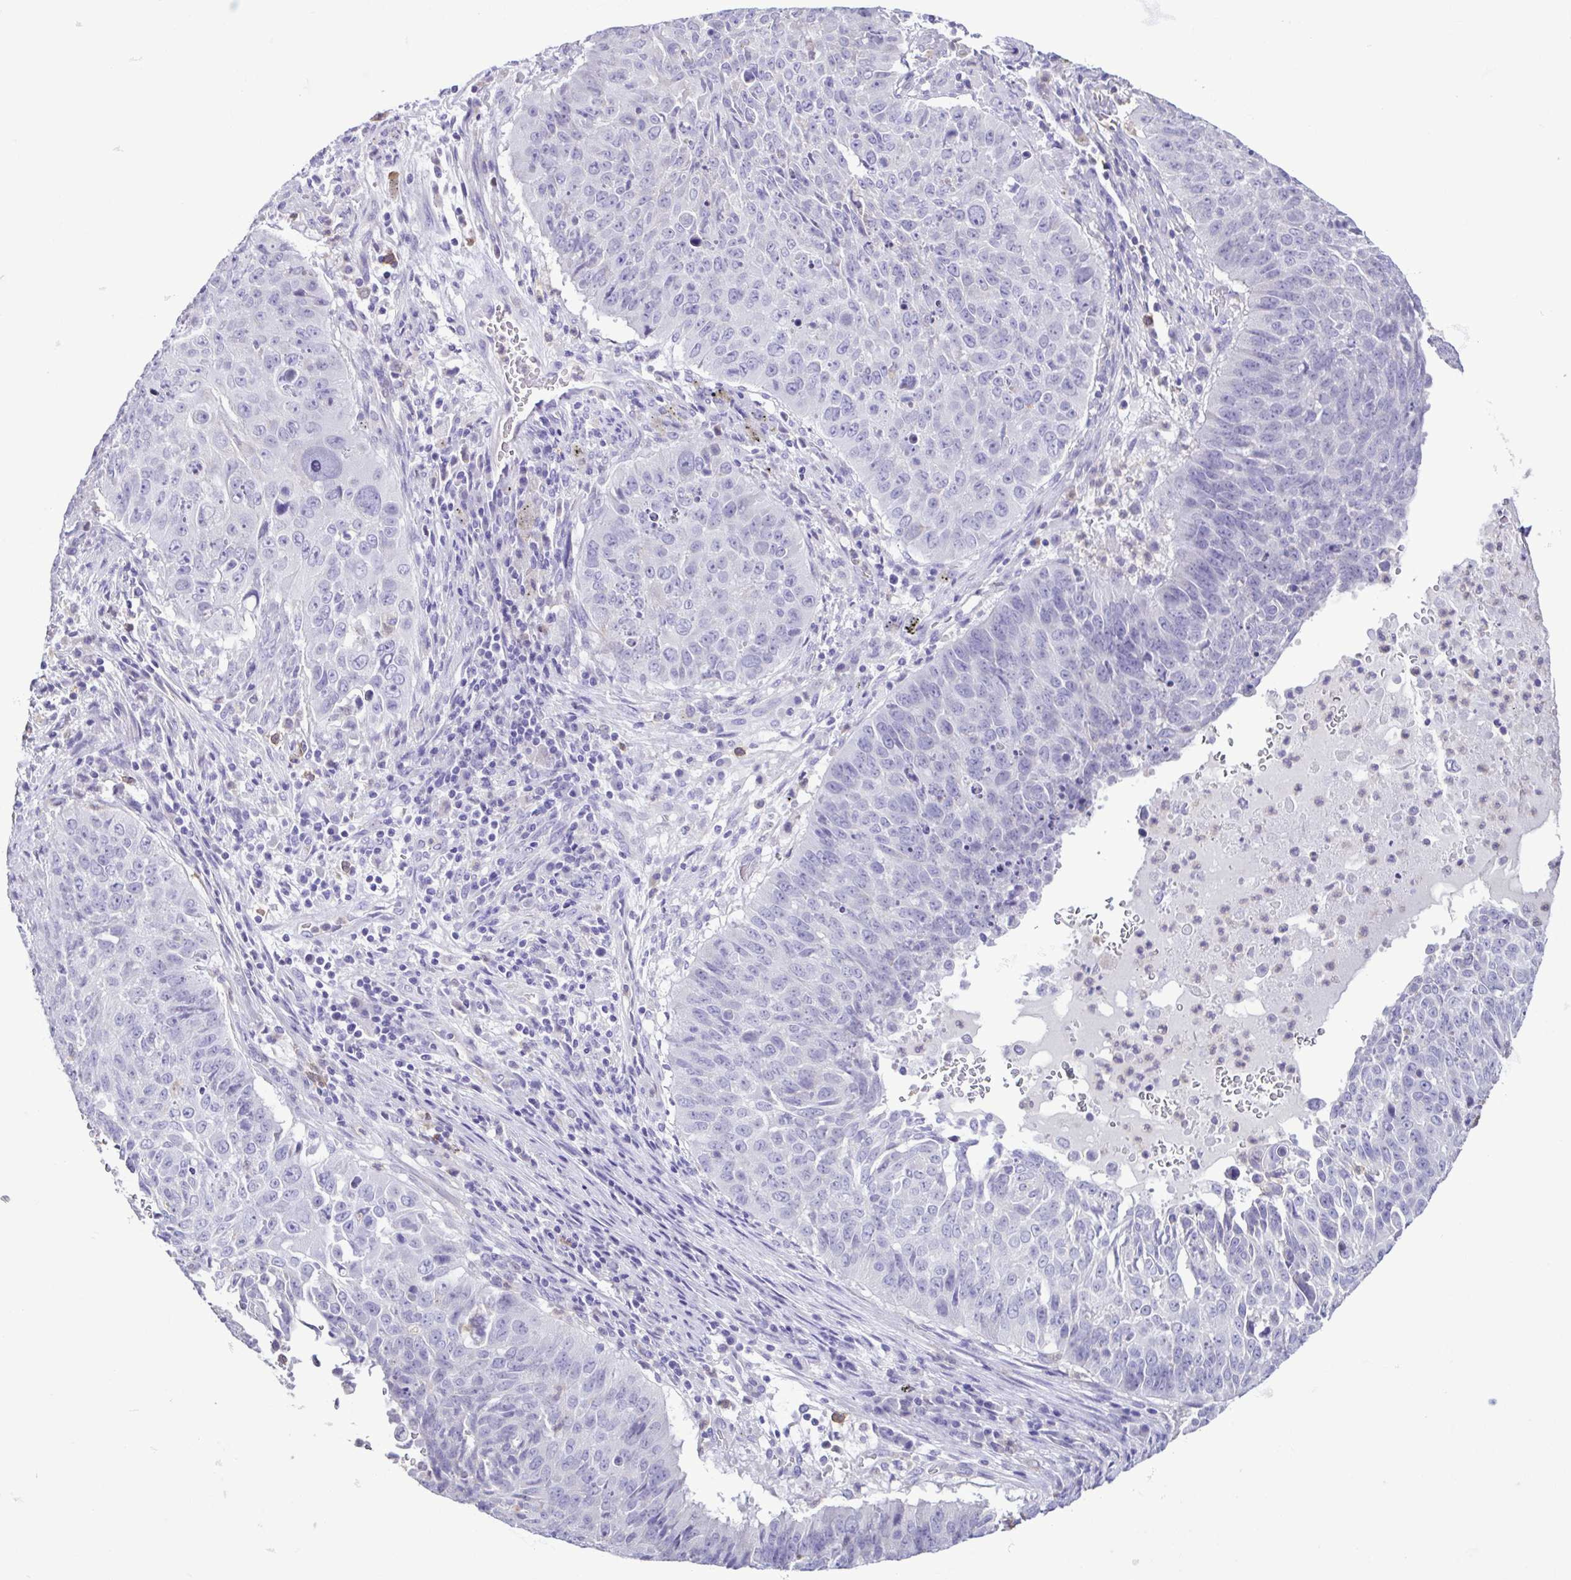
{"staining": {"intensity": "negative", "quantity": "none", "location": "none"}, "tissue": "lung cancer", "cell_type": "Tumor cells", "image_type": "cancer", "snomed": [{"axis": "morphology", "description": "Normal tissue, NOS"}, {"axis": "morphology", "description": "Squamous cell carcinoma, NOS"}, {"axis": "topography", "description": "Bronchus"}, {"axis": "topography", "description": "Lung"}], "caption": "Immunohistochemistry histopathology image of lung squamous cell carcinoma stained for a protein (brown), which demonstrates no positivity in tumor cells.", "gene": "CBY2", "patient": {"sex": "male", "age": 64}}